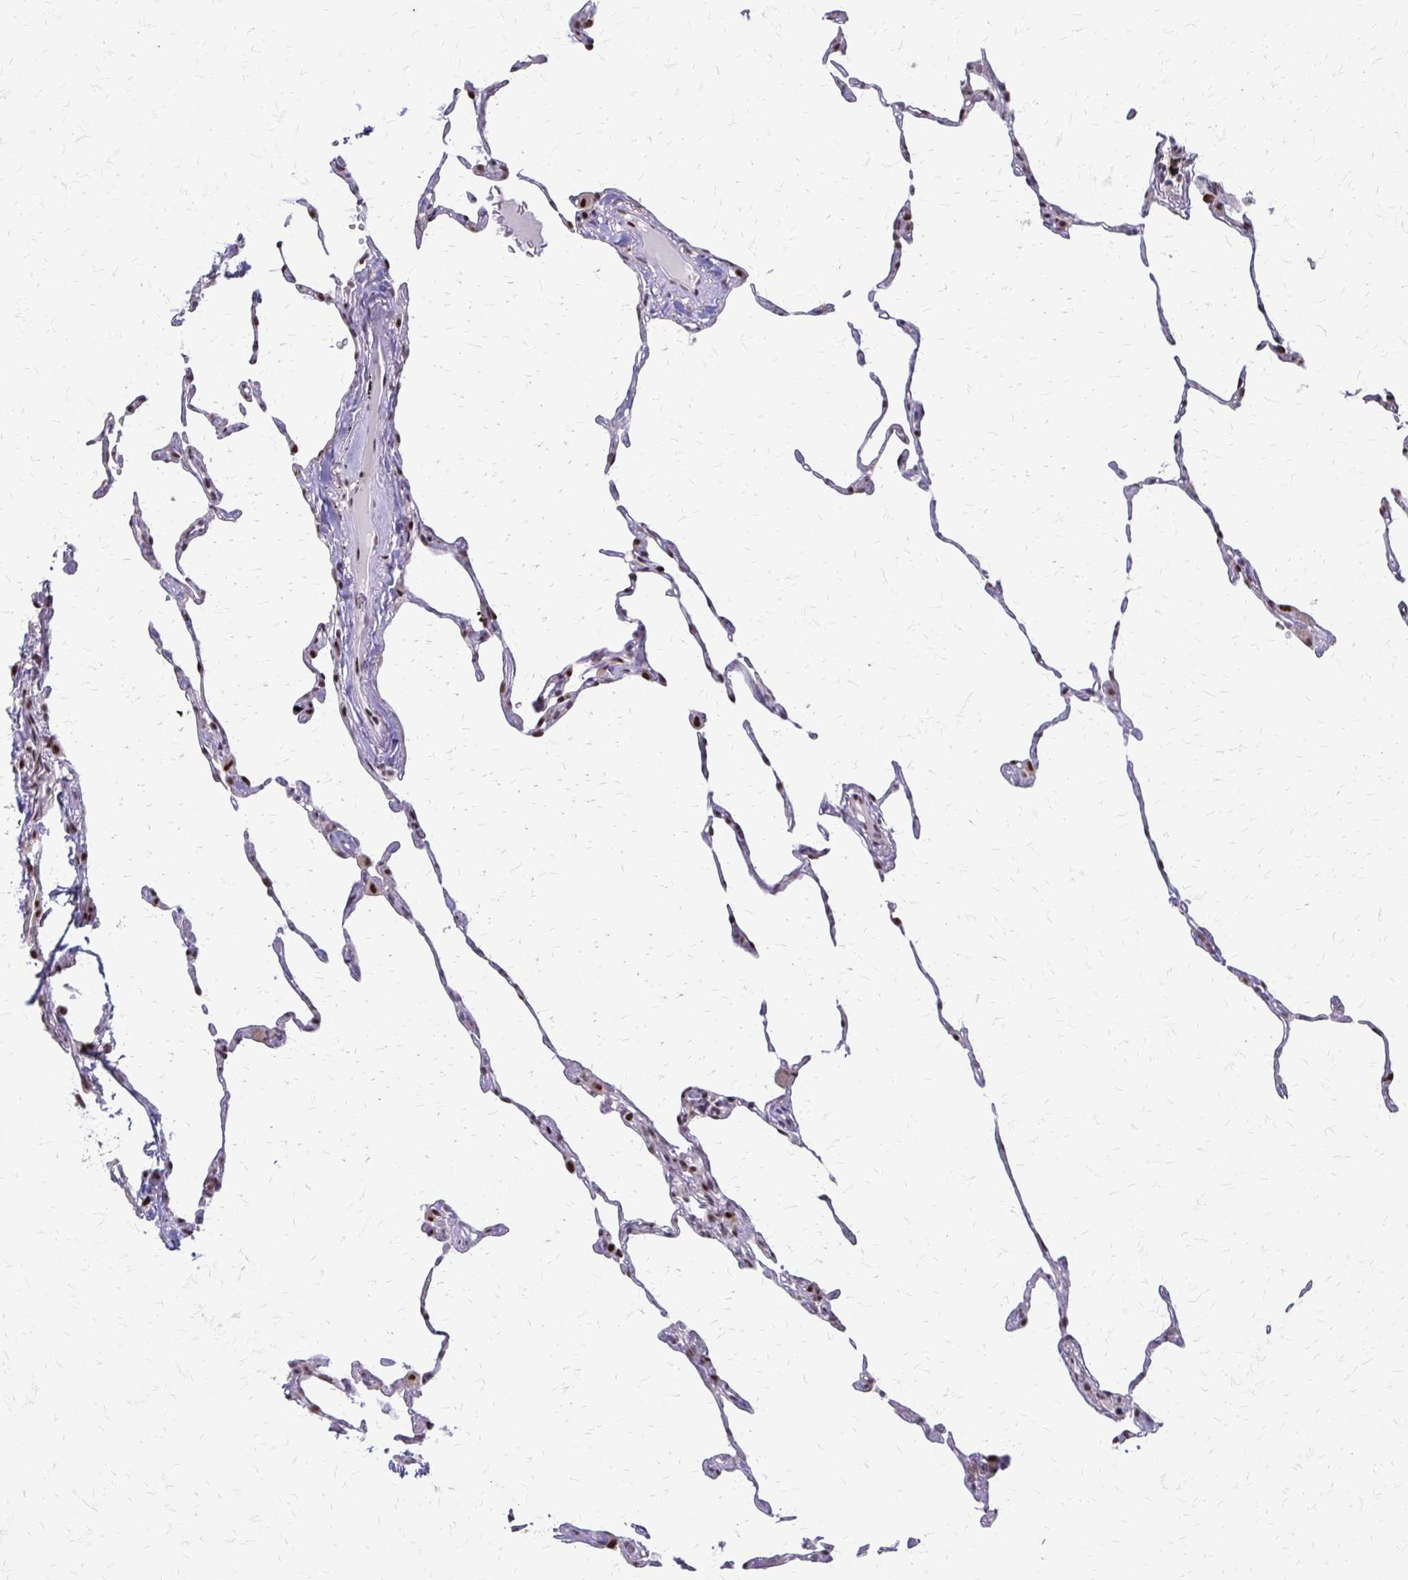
{"staining": {"intensity": "strong", "quantity": "25%-75%", "location": "nuclear"}, "tissue": "lung", "cell_type": "Alveolar cells", "image_type": "normal", "snomed": [{"axis": "morphology", "description": "Normal tissue, NOS"}, {"axis": "topography", "description": "Lung"}], "caption": "Brown immunohistochemical staining in benign lung reveals strong nuclear staining in about 25%-75% of alveolar cells. (DAB = brown stain, brightfield microscopy at high magnification).", "gene": "TRIR", "patient": {"sex": "female", "age": 57}}